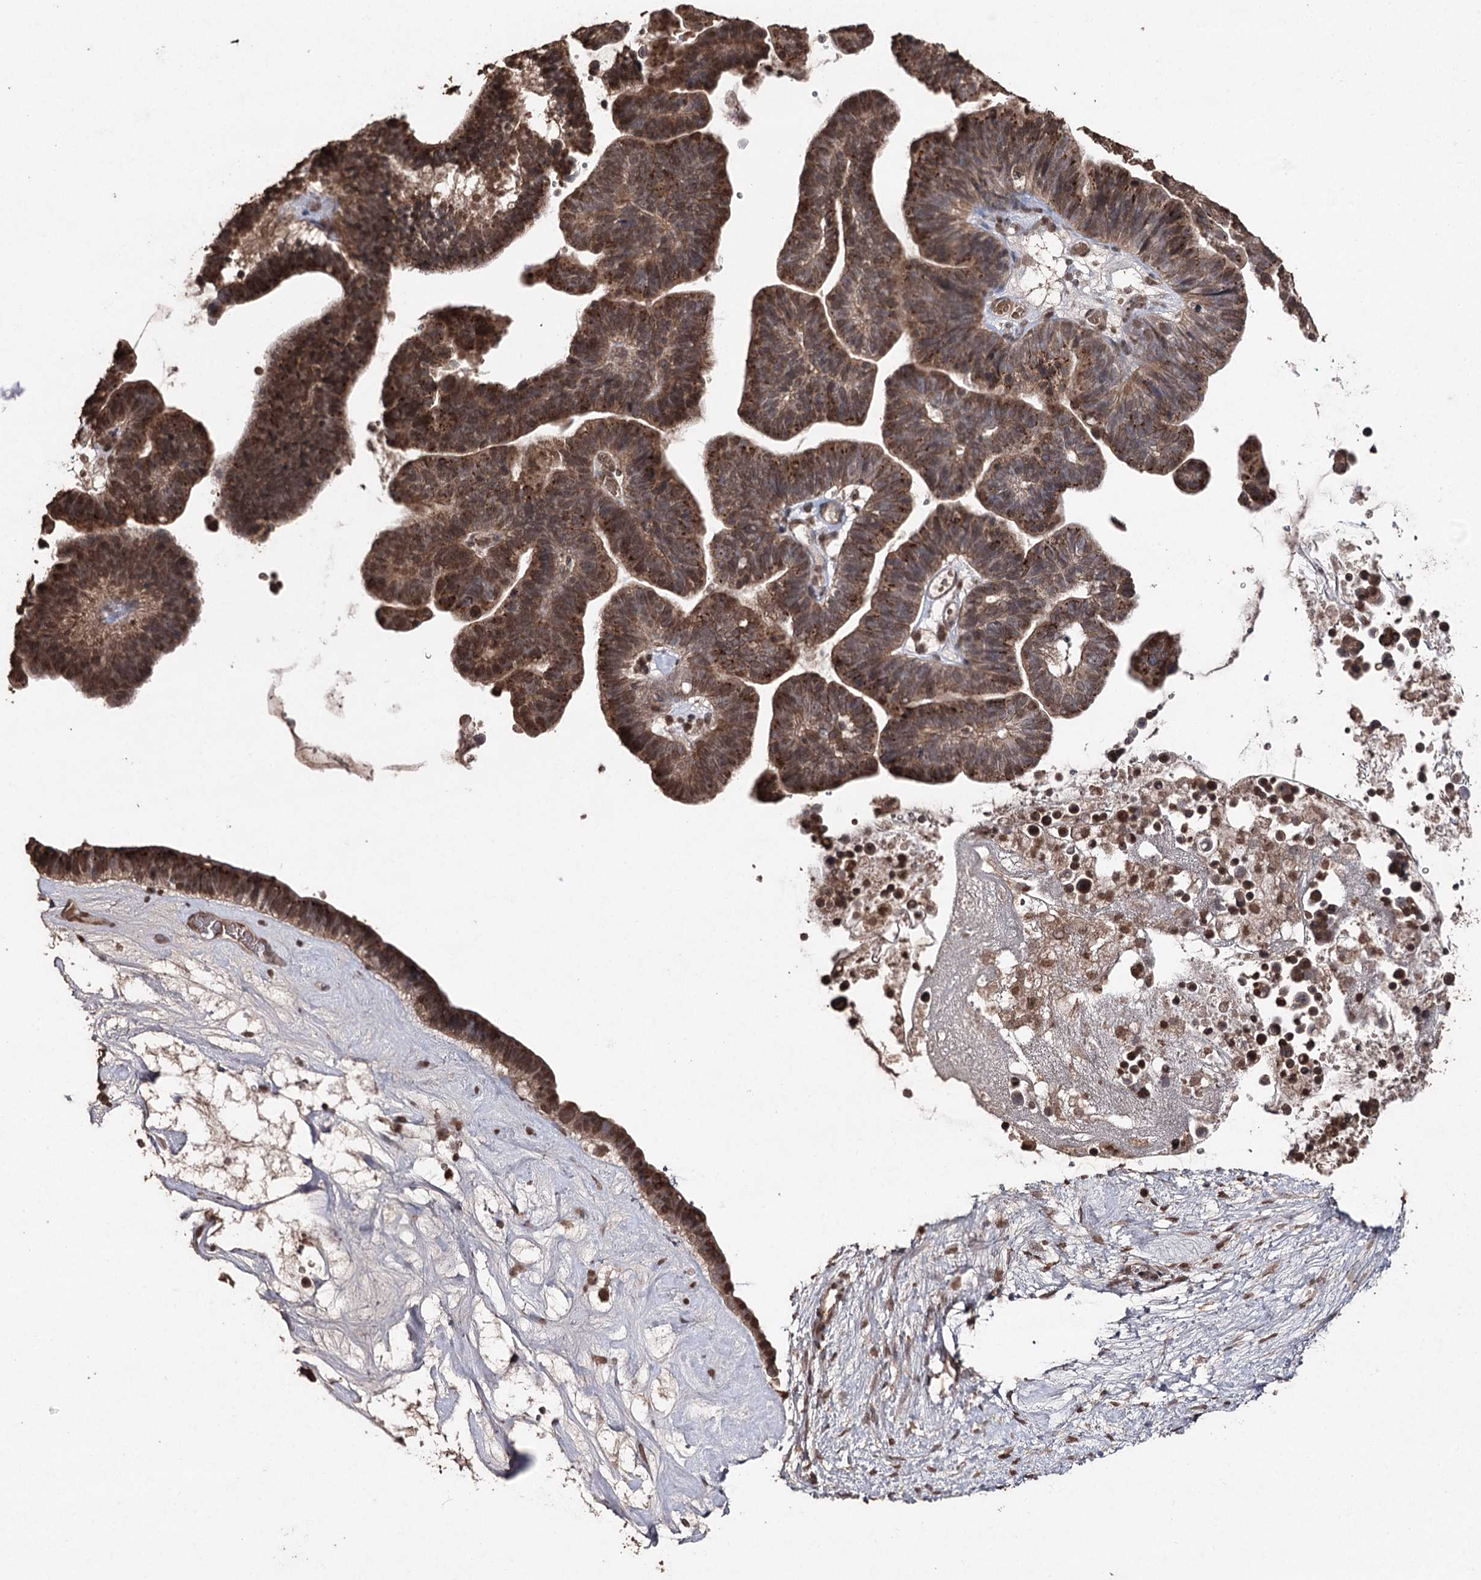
{"staining": {"intensity": "strong", "quantity": ">75%", "location": "cytoplasmic/membranous"}, "tissue": "ovarian cancer", "cell_type": "Tumor cells", "image_type": "cancer", "snomed": [{"axis": "morphology", "description": "Cystadenocarcinoma, serous, NOS"}, {"axis": "topography", "description": "Ovary"}], "caption": "Tumor cells exhibit strong cytoplasmic/membranous positivity in about >75% of cells in serous cystadenocarcinoma (ovarian).", "gene": "ATG14", "patient": {"sex": "female", "age": 56}}